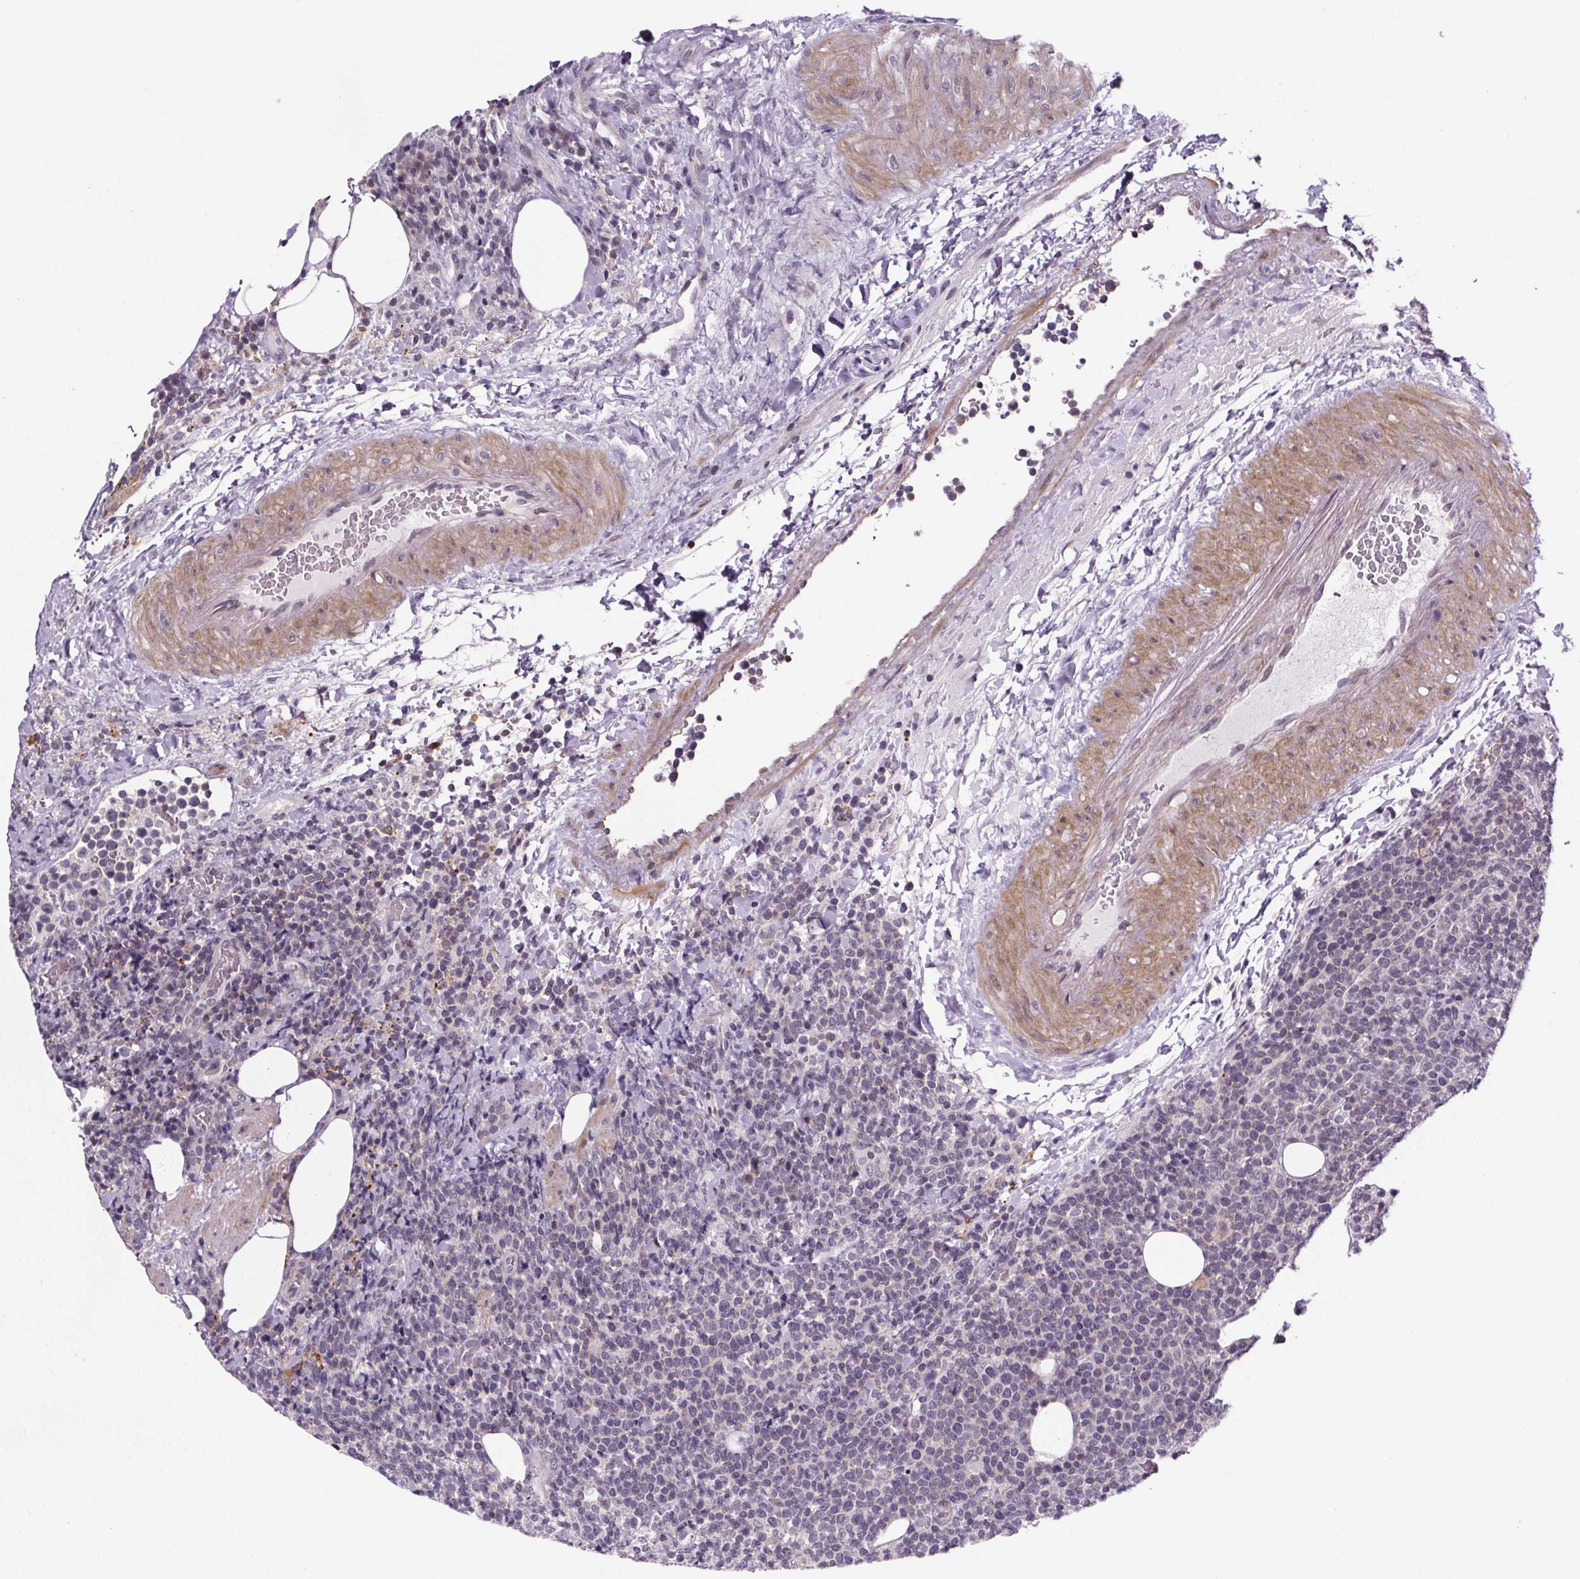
{"staining": {"intensity": "negative", "quantity": "none", "location": "none"}, "tissue": "lymphoma", "cell_type": "Tumor cells", "image_type": "cancer", "snomed": [{"axis": "morphology", "description": "Malignant lymphoma, non-Hodgkin's type, High grade"}, {"axis": "topography", "description": "Lymph node"}], "caption": "Malignant lymphoma, non-Hodgkin's type (high-grade) was stained to show a protein in brown. There is no significant staining in tumor cells.", "gene": "TTC12", "patient": {"sex": "male", "age": 61}}